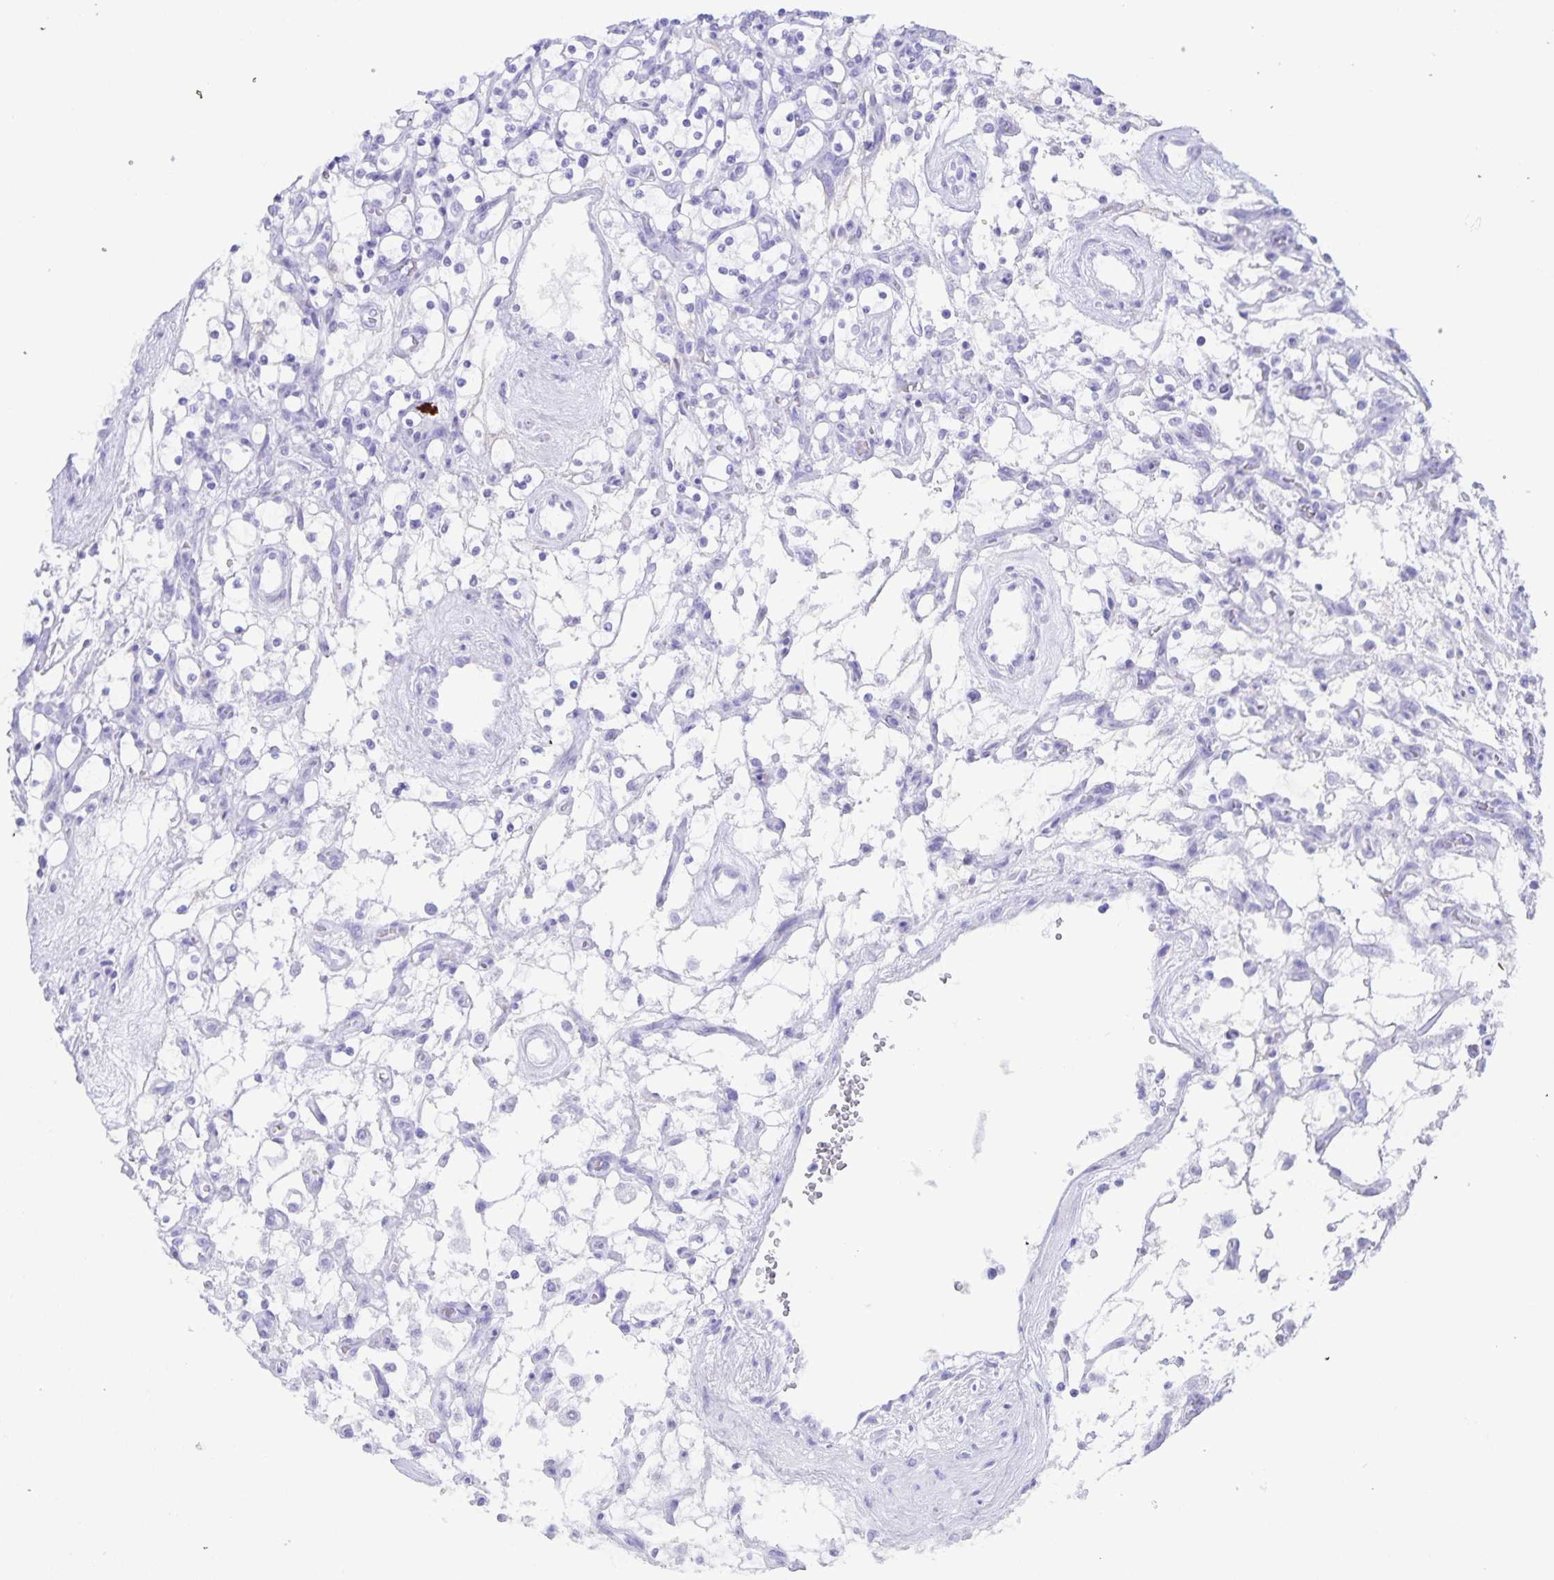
{"staining": {"intensity": "negative", "quantity": "none", "location": "none"}, "tissue": "renal cancer", "cell_type": "Tumor cells", "image_type": "cancer", "snomed": [{"axis": "morphology", "description": "Adenocarcinoma, NOS"}, {"axis": "topography", "description": "Kidney"}], "caption": "IHC of human renal cancer (adenocarcinoma) reveals no staining in tumor cells. (DAB immunohistochemistry, high magnification).", "gene": "AQP4", "patient": {"sex": "female", "age": 69}}